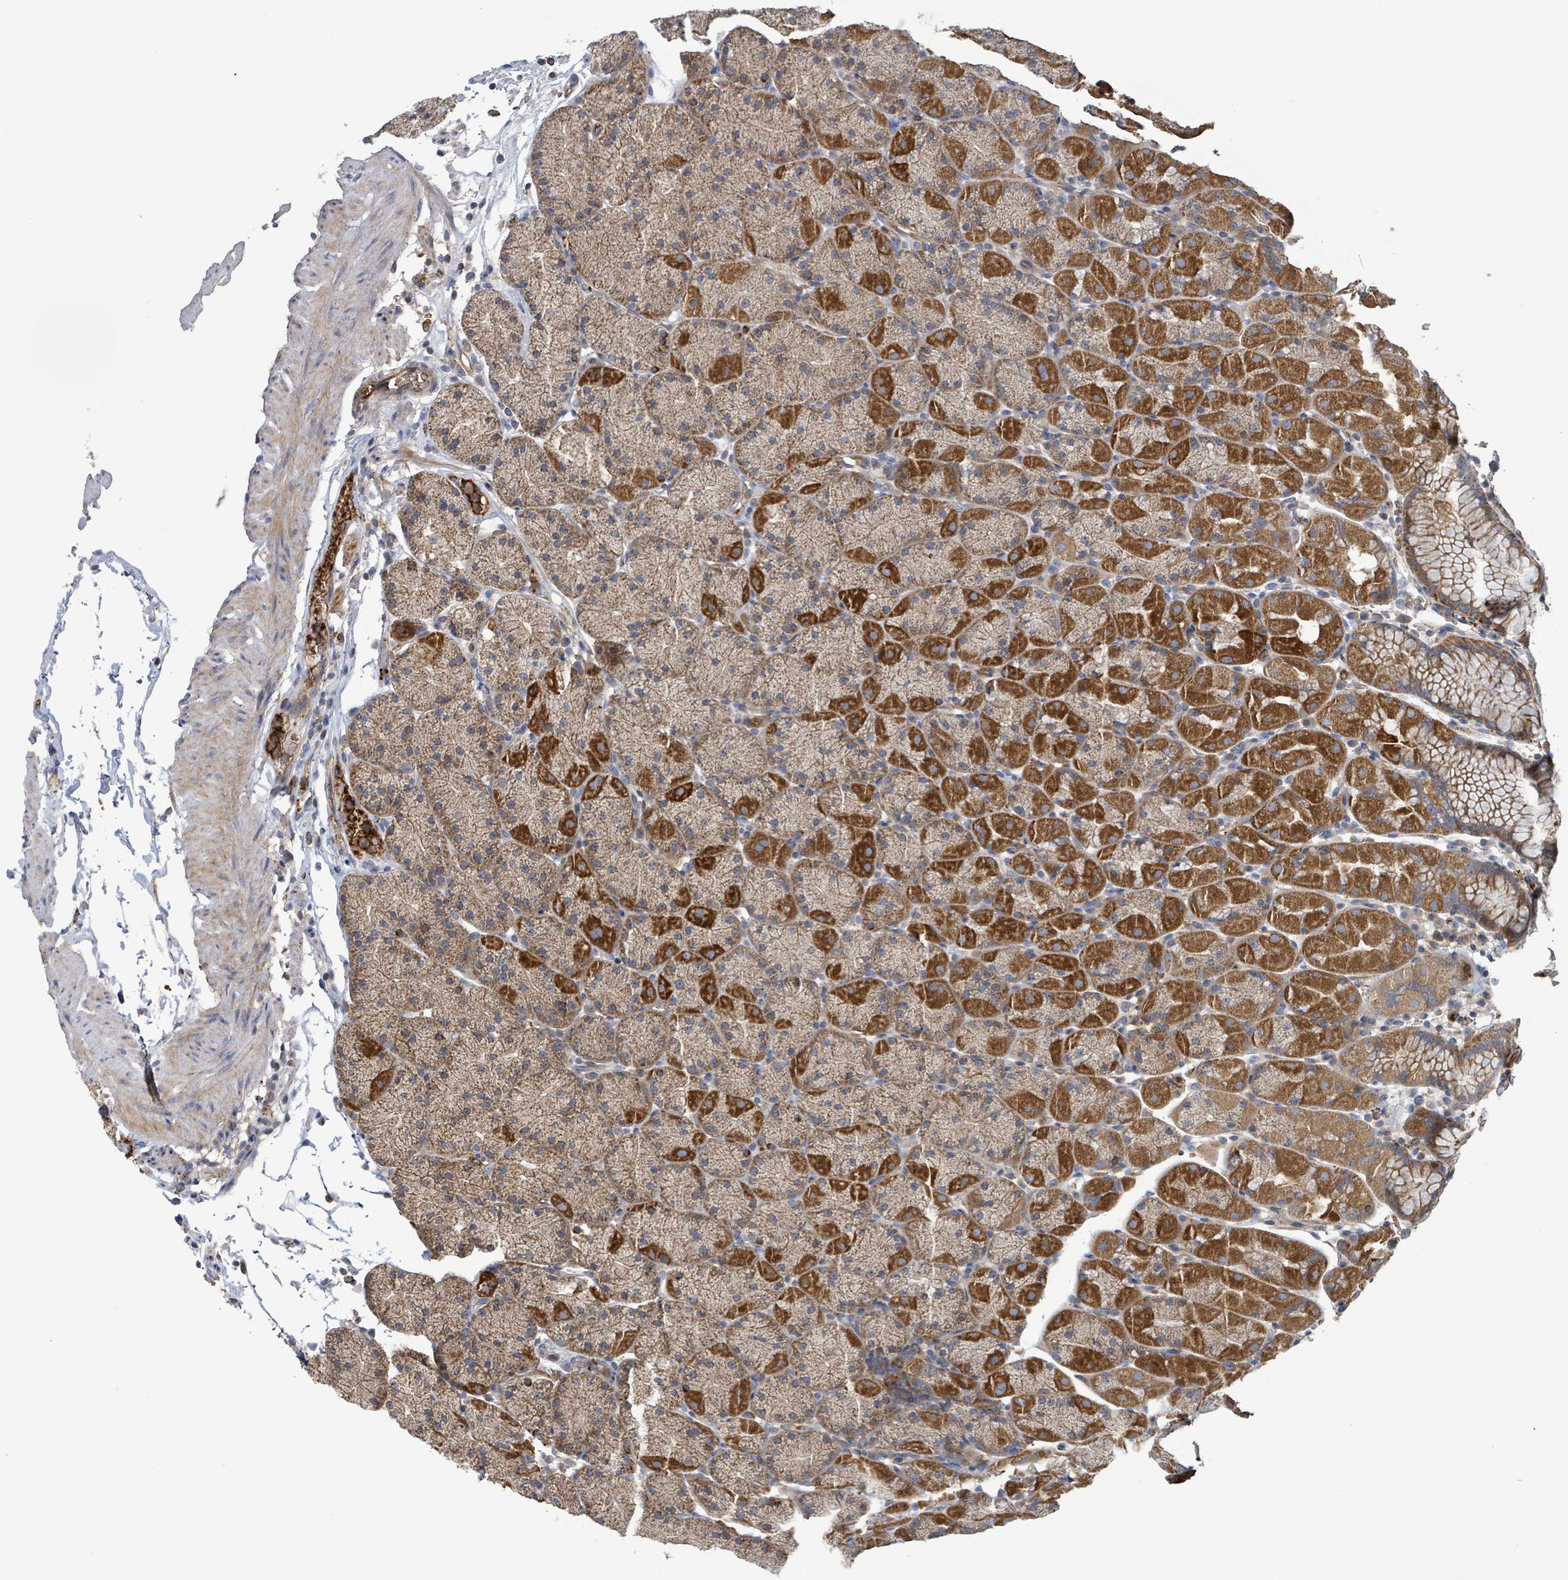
{"staining": {"intensity": "strong", "quantity": "25%-75%", "location": "cytoplasmic/membranous"}, "tissue": "stomach", "cell_type": "Glandular cells", "image_type": "normal", "snomed": [{"axis": "morphology", "description": "Normal tissue, NOS"}, {"axis": "topography", "description": "Stomach, upper"}, {"axis": "topography", "description": "Stomach, lower"}], "caption": "Strong cytoplasmic/membranous protein expression is identified in approximately 25%-75% of glandular cells in stomach. Using DAB (3,3'-diaminobenzidine) (brown) and hematoxylin (blue) stains, captured at high magnification using brightfield microscopy.", "gene": "PLAAT1", "patient": {"sex": "male", "age": 67}}